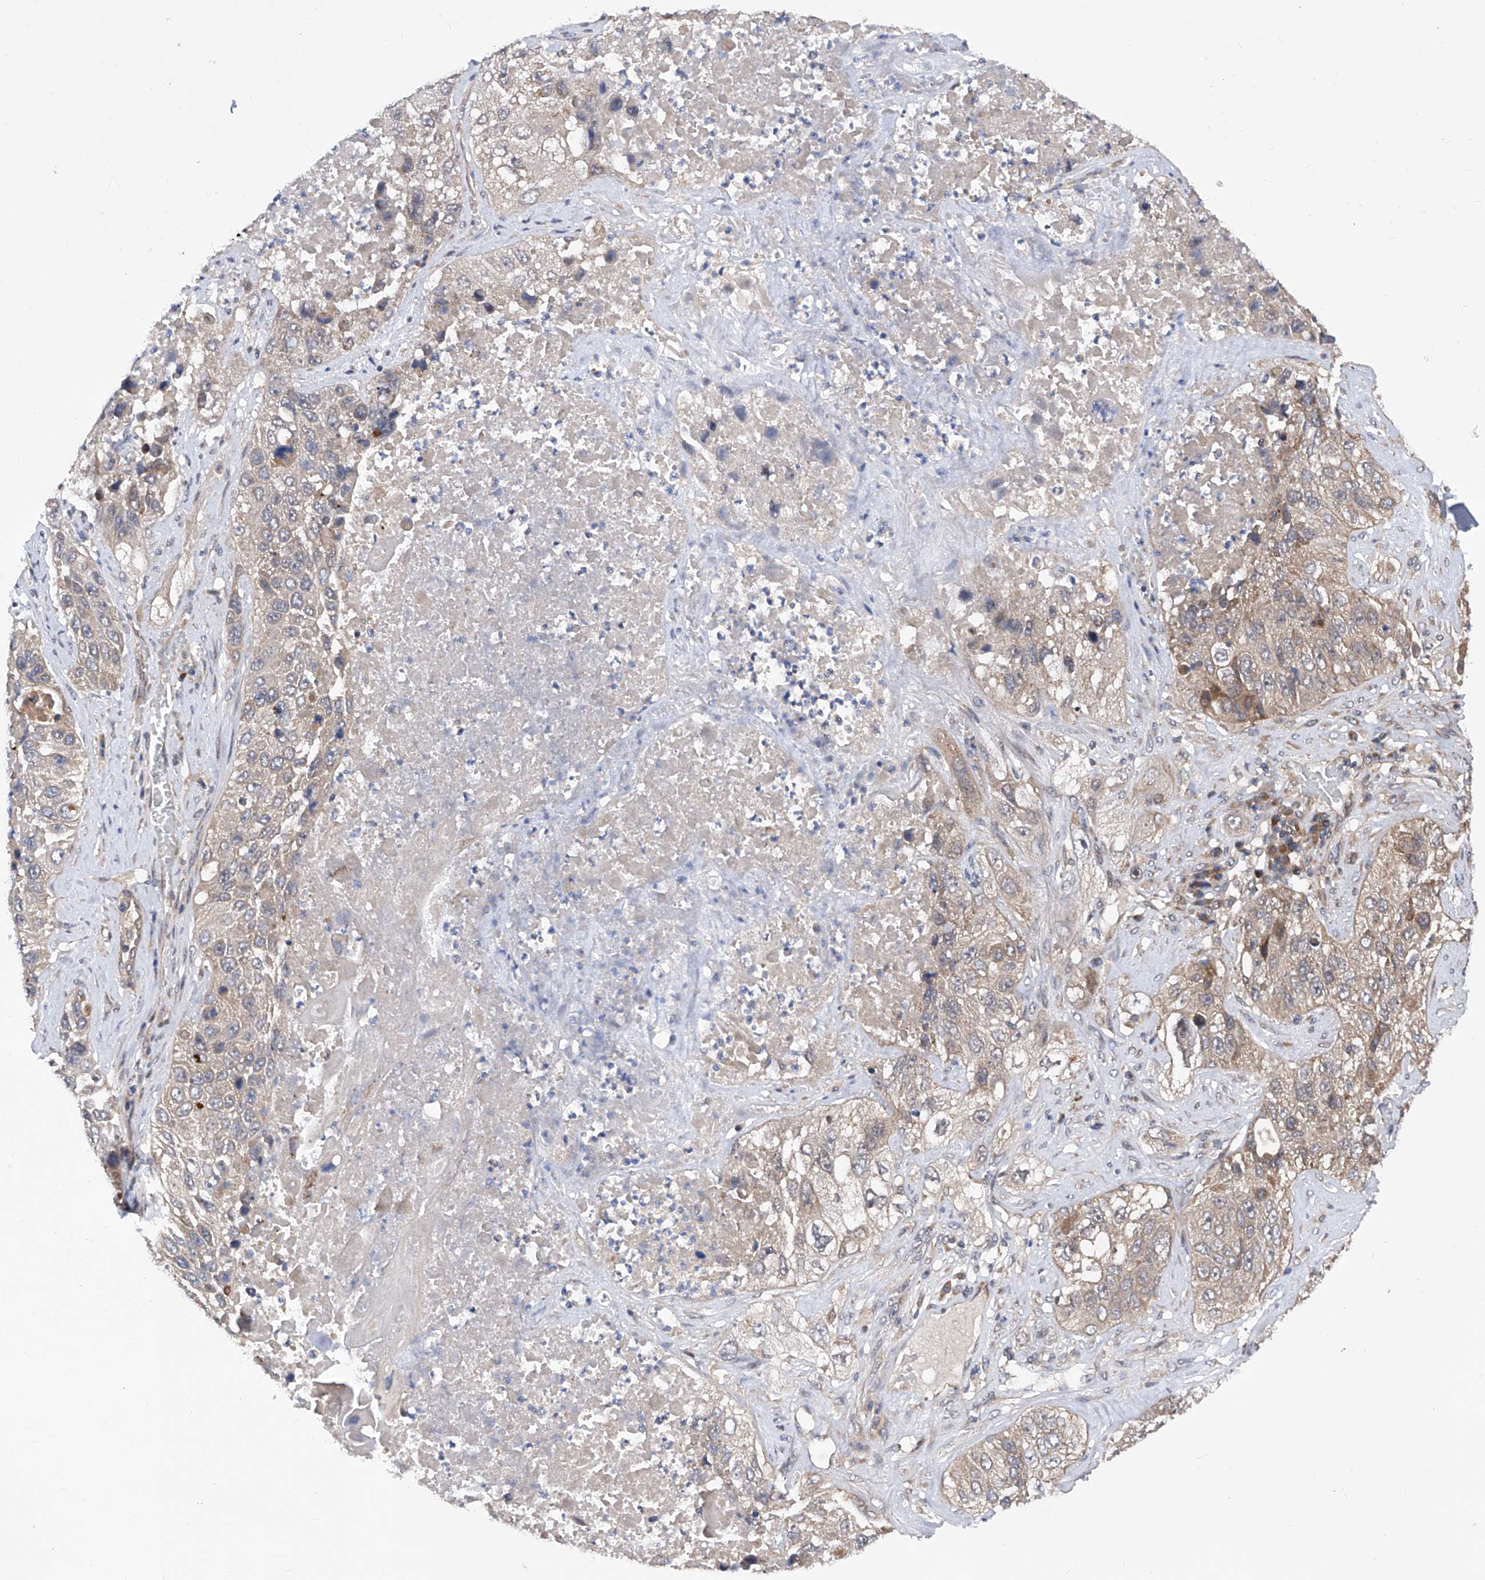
{"staining": {"intensity": "weak", "quantity": ">75%", "location": "cytoplasmic/membranous"}, "tissue": "lung cancer", "cell_type": "Tumor cells", "image_type": "cancer", "snomed": [{"axis": "morphology", "description": "Squamous cell carcinoma, NOS"}, {"axis": "topography", "description": "Lung"}], "caption": "Protein expression analysis of lung cancer (squamous cell carcinoma) exhibits weak cytoplasmic/membranous positivity in approximately >75% of tumor cells. The protein of interest is stained brown, and the nuclei are stained in blue (DAB IHC with brightfield microscopy, high magnification).", "gene": "USP45", "patient": {"sex": "male", "age": 61}}